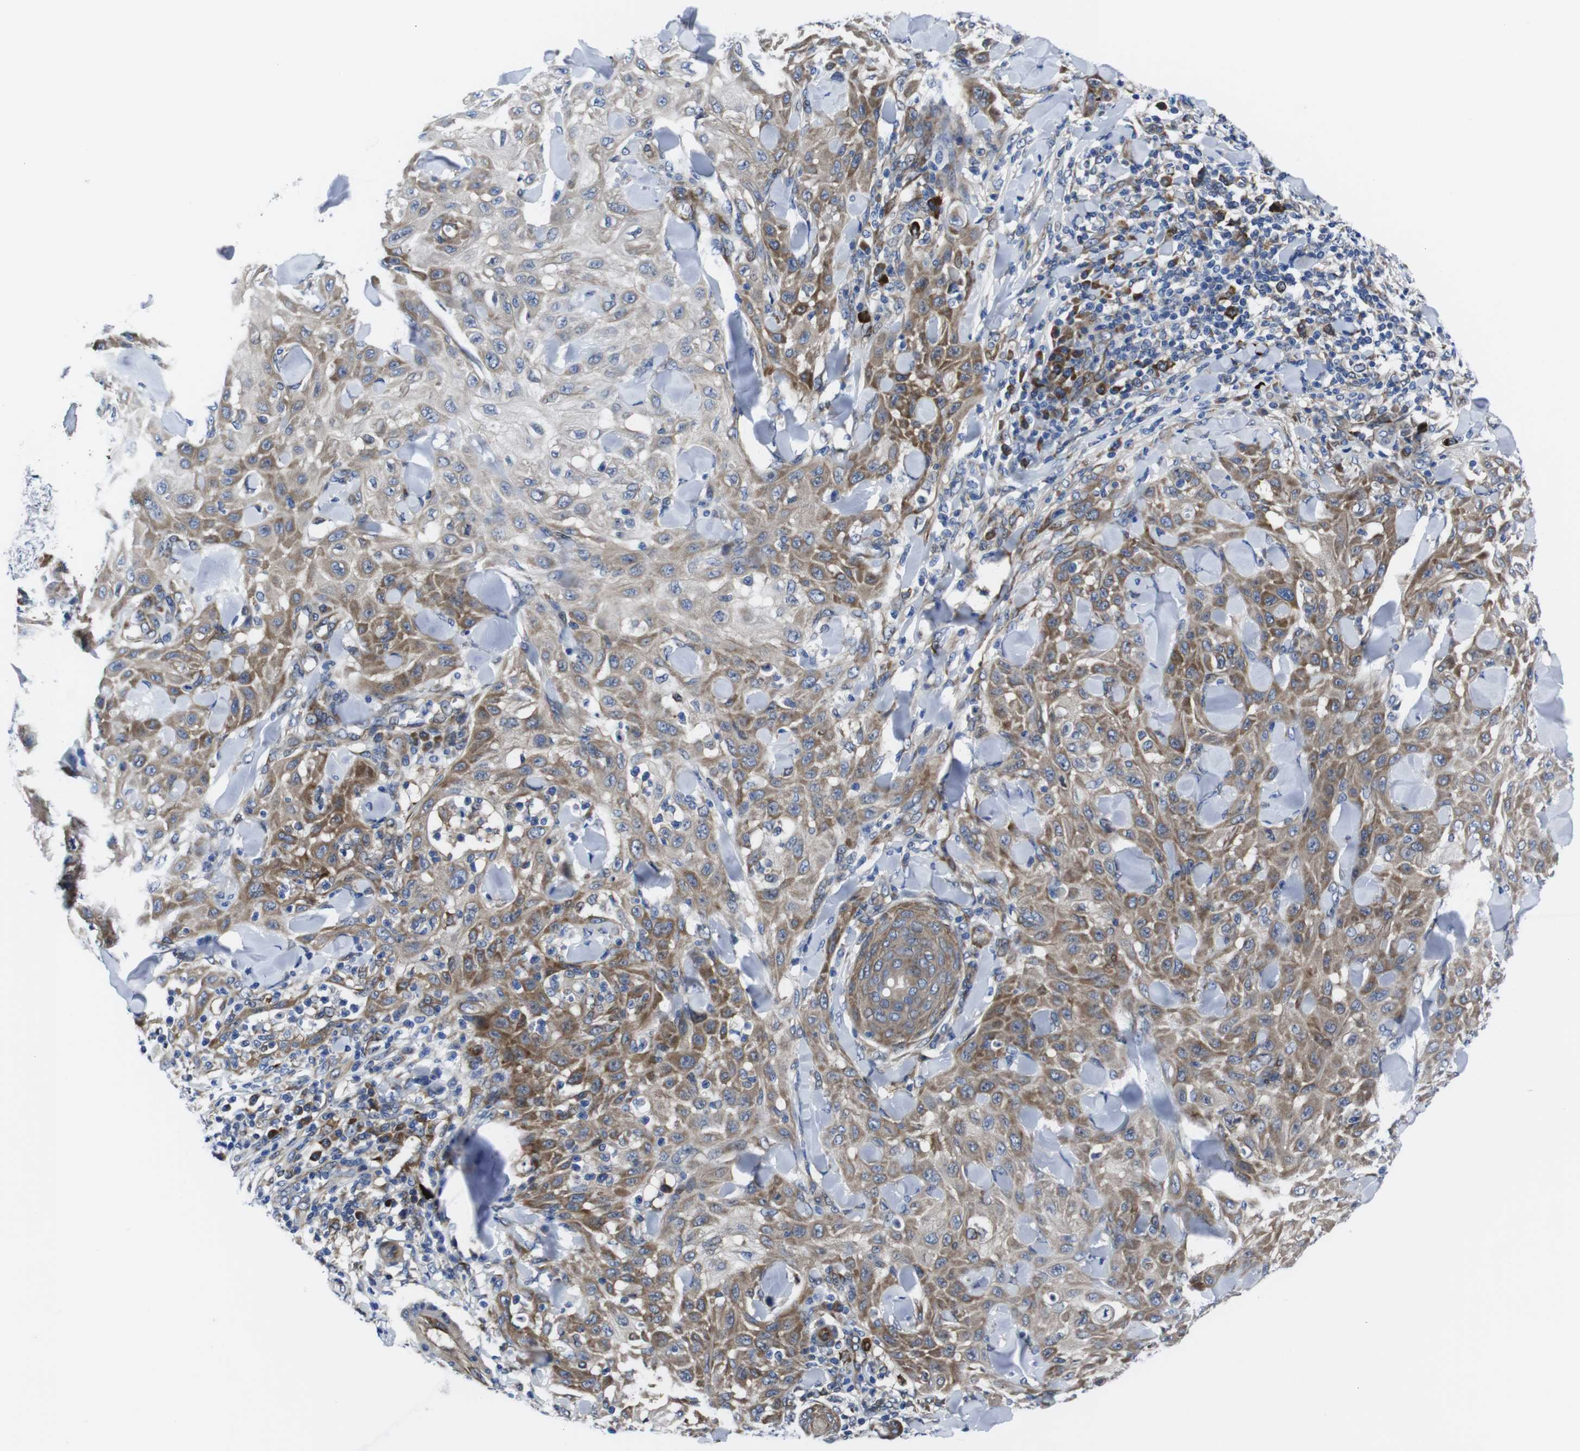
{"staining": {"intensity": "moderate", "quantity": ">75%", "location": "cytoplasmic/membranous"}, "tissue": "skin cancer", "cell_type": "Tumor cells", "image_type": "cancer", "snomed": [{"axis": "morphology", "description": "Squamous cell carcinoma, NOS"}, {"axis": "topography", "description": "Skin"}], "caption": "Immunohistochemical staining of human skin cancer reveals moderate cytoplasmic/membranous protein staining in about >75% of tumor cells.", "gene": "EIF4A1", "patient": {"sex": "male", "age": 24}}